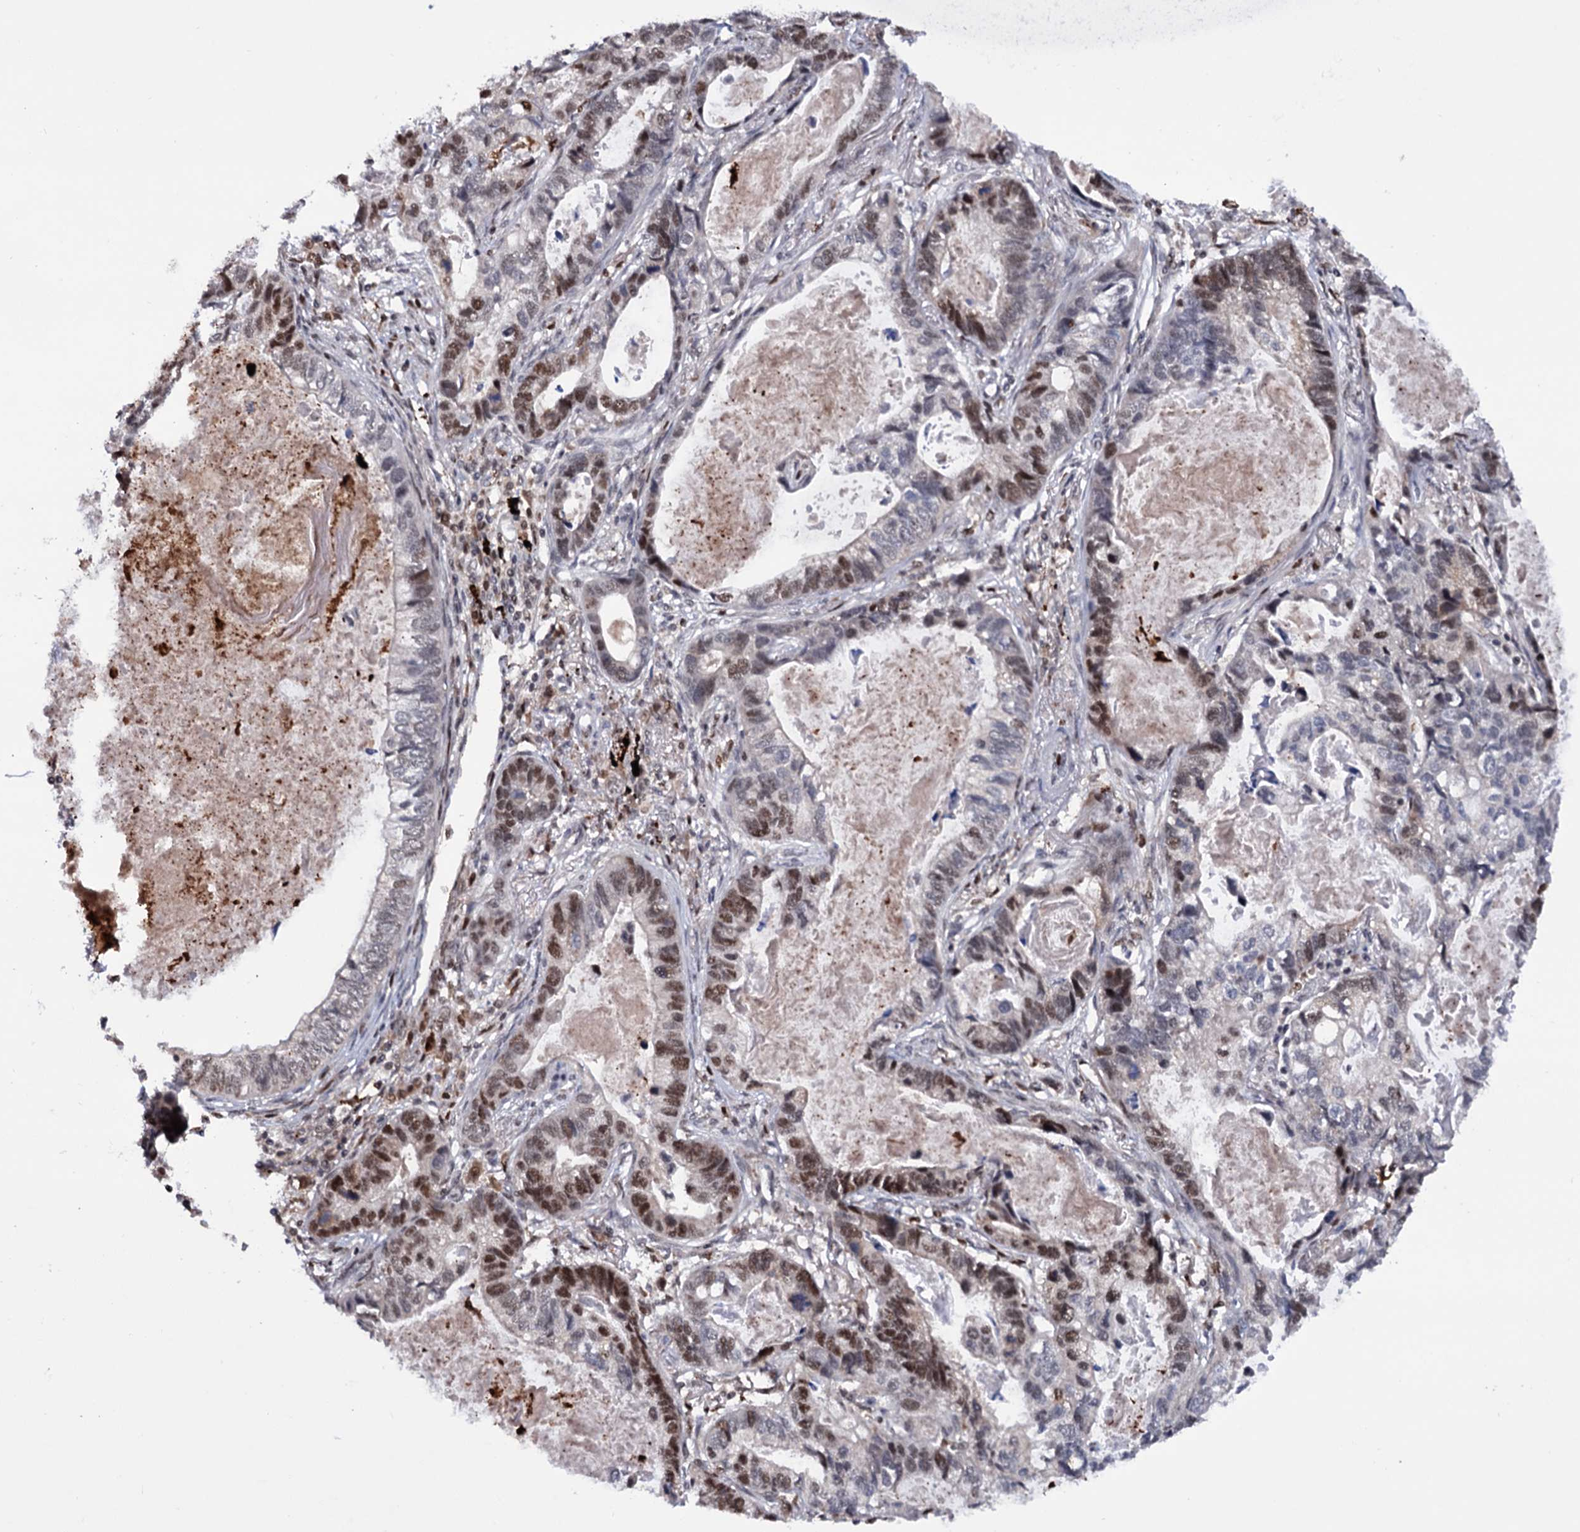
{"staining": {"intensity": "moderate", "quantity": "25%-75%", "location": "nuclear"}, "tissue": "lung cancer", "cell_type": "Tumor cells", "image_type": "cancer", "snomed": [{"axis": "morphology", "description": "Adenocarcinoma, NOS"}, {"axis": "topography", "description": "Lung"}], "caption": "IHC staining of lung adenocarcinoma, which exhibits medium levels of moderate nuclear staining in about 25%-75% of tumor cells indicating moderate nuclear protein expression. The staining was performed using DAB (brown) for protein detection and nuclei were counterstained in hematoxylin (blue).", "gene": "RNASEH2B", "patient": {"sex": "male", "age": 67}}